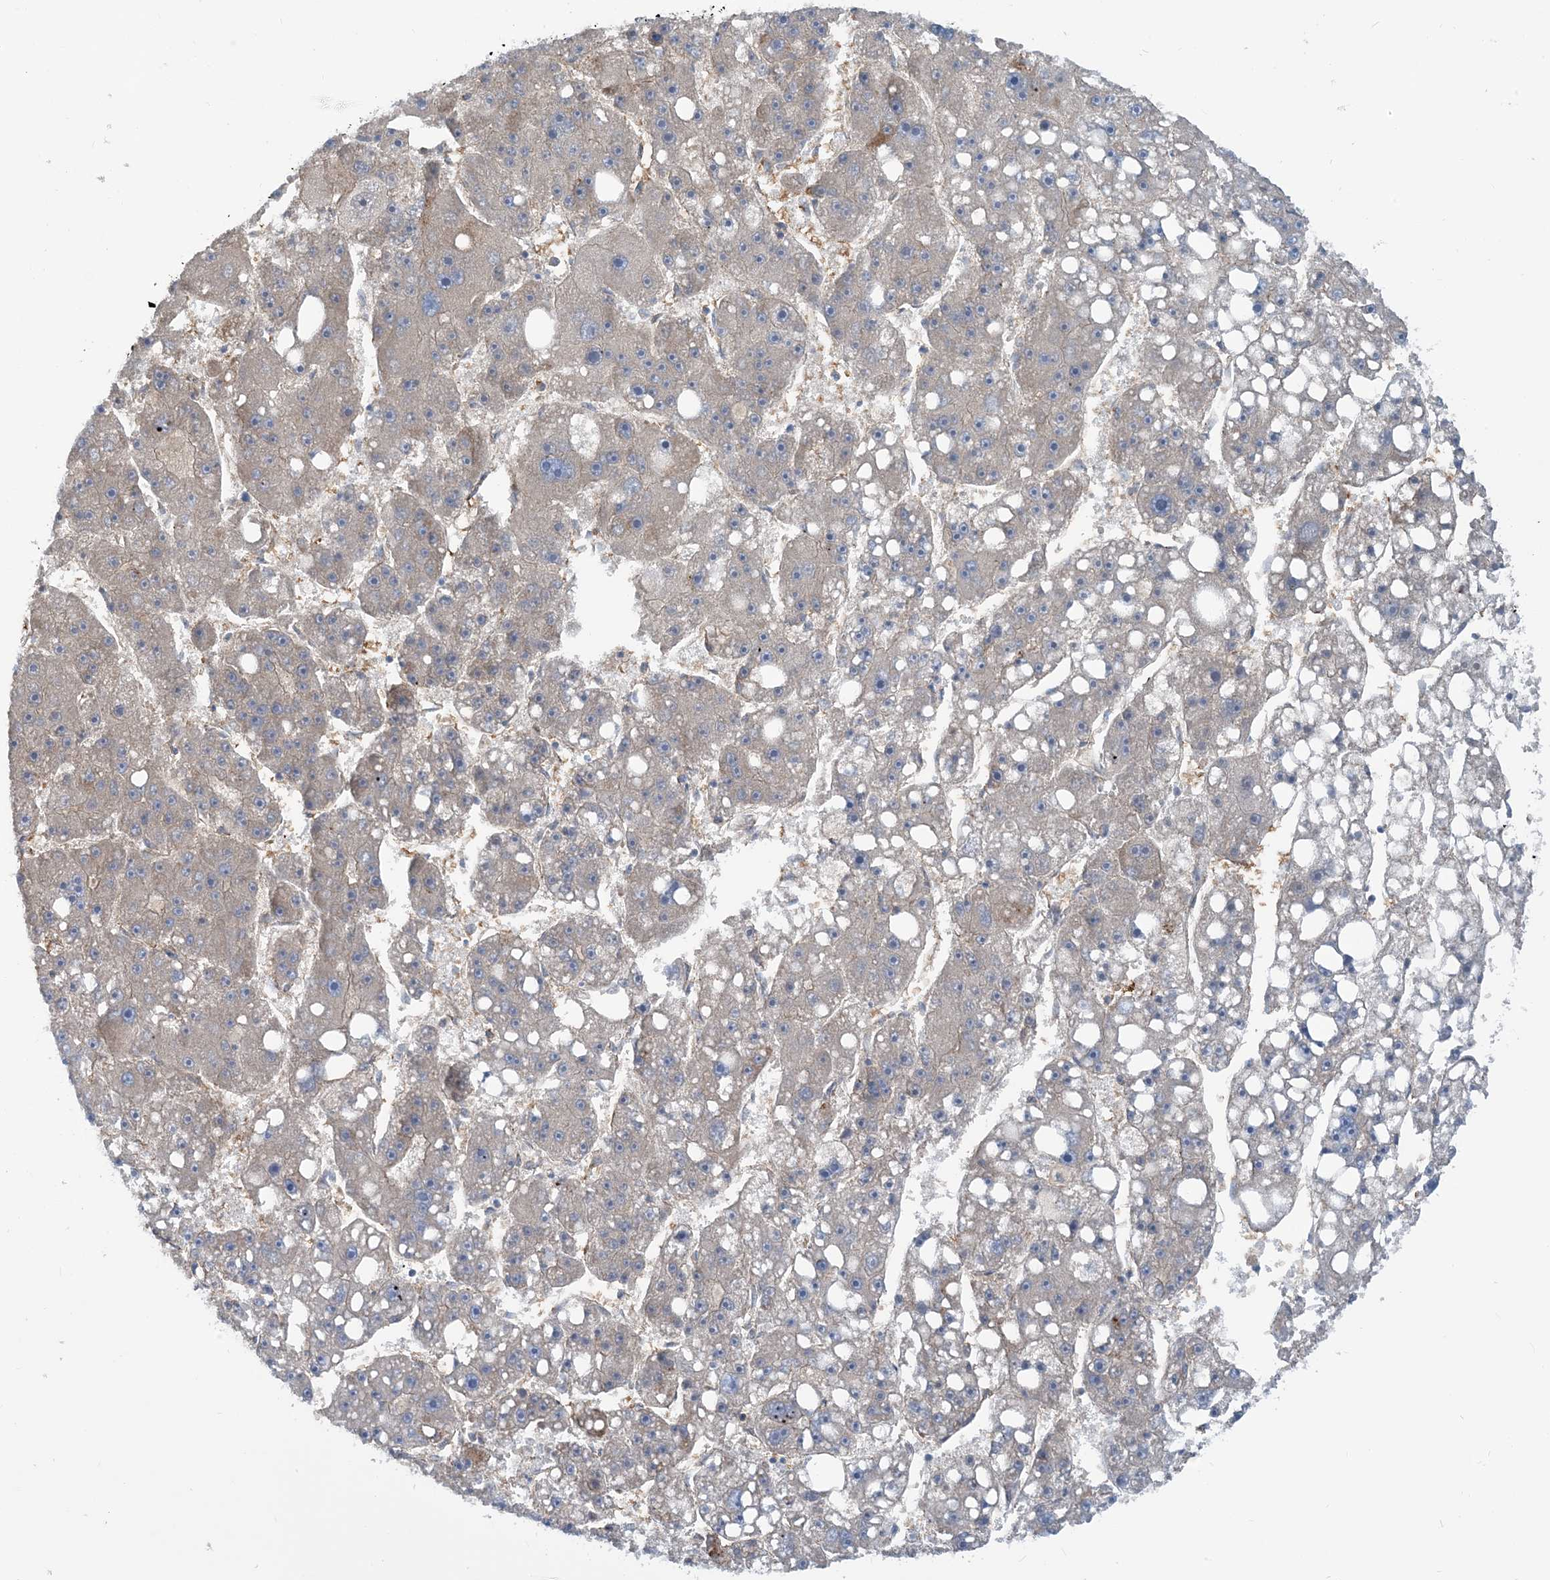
{"staining": {"intensity": "weak", "quantity": ">75%", "location": "cytoplasmic/membranous"}, "tissue": "liver cancer", "cell_type": "Tumor cells", "image_type": "cancer", "snomed": [{"axis": "morphology", "description": "Carcinoma, Hepatocellular, NOS"}, {"axis": "topography", "description": "Liver"}], "caption": "Immunohistochemistry (IHC) (DAB) staining of hepatocellular carcinoma (liver) demonstrates weak cytoplasmic/membranous protein staining in approximately >75% of tumor cells. The protein is shown in brown color, while the nuclei are stained blue.", "gene": "PHOSPHO2", "patient": {"sex": "female", "age": 61}}